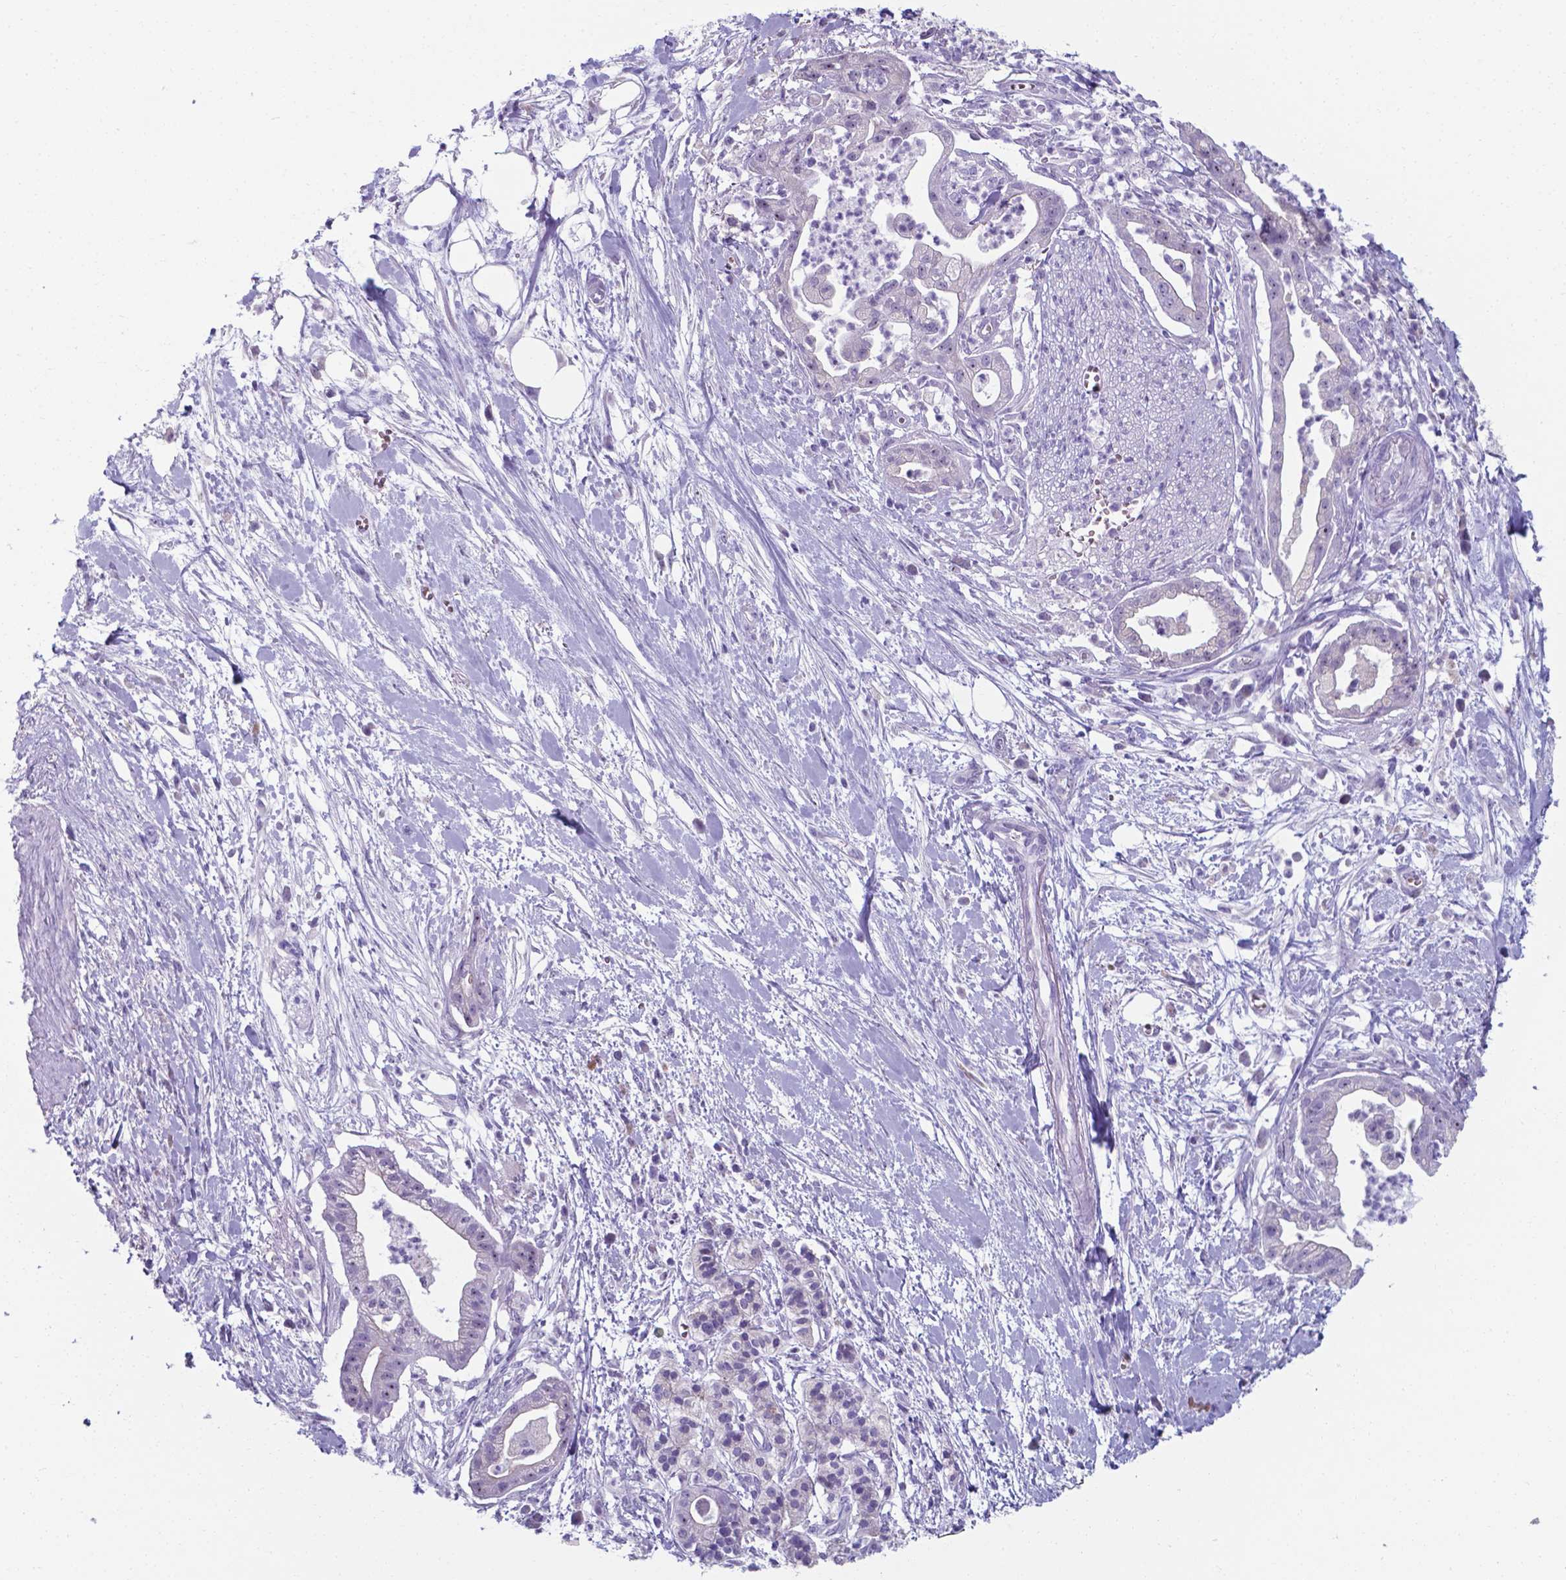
{"staining": {"intensity": "moderate", "quantity": "<25%", "location": "cytoplasmic/membranous"}, "tissue": "pancreatic cancer", "cell_type": "Tumor cells", "image_type": "cancer", "snomed": [{"axis": "morphology", "description": "Normal tissue, NOS"}, {"axis": "morphology", "description": "Adenocarcinoma, NOS"}, {"axis": "topography", "description": "Lymph node"}, {"axis": "topography", "description": "Pancreas"}], "caption": "Approximately <25% of tumor cells in pancreatic cancer (adenocarcinoma) show moderate cytoplasmic/membranous protein staining as visualized by brown immunohistochemical staining.", "gene": "AP5B1", "patient": {"sex": "female", "age": 58}}